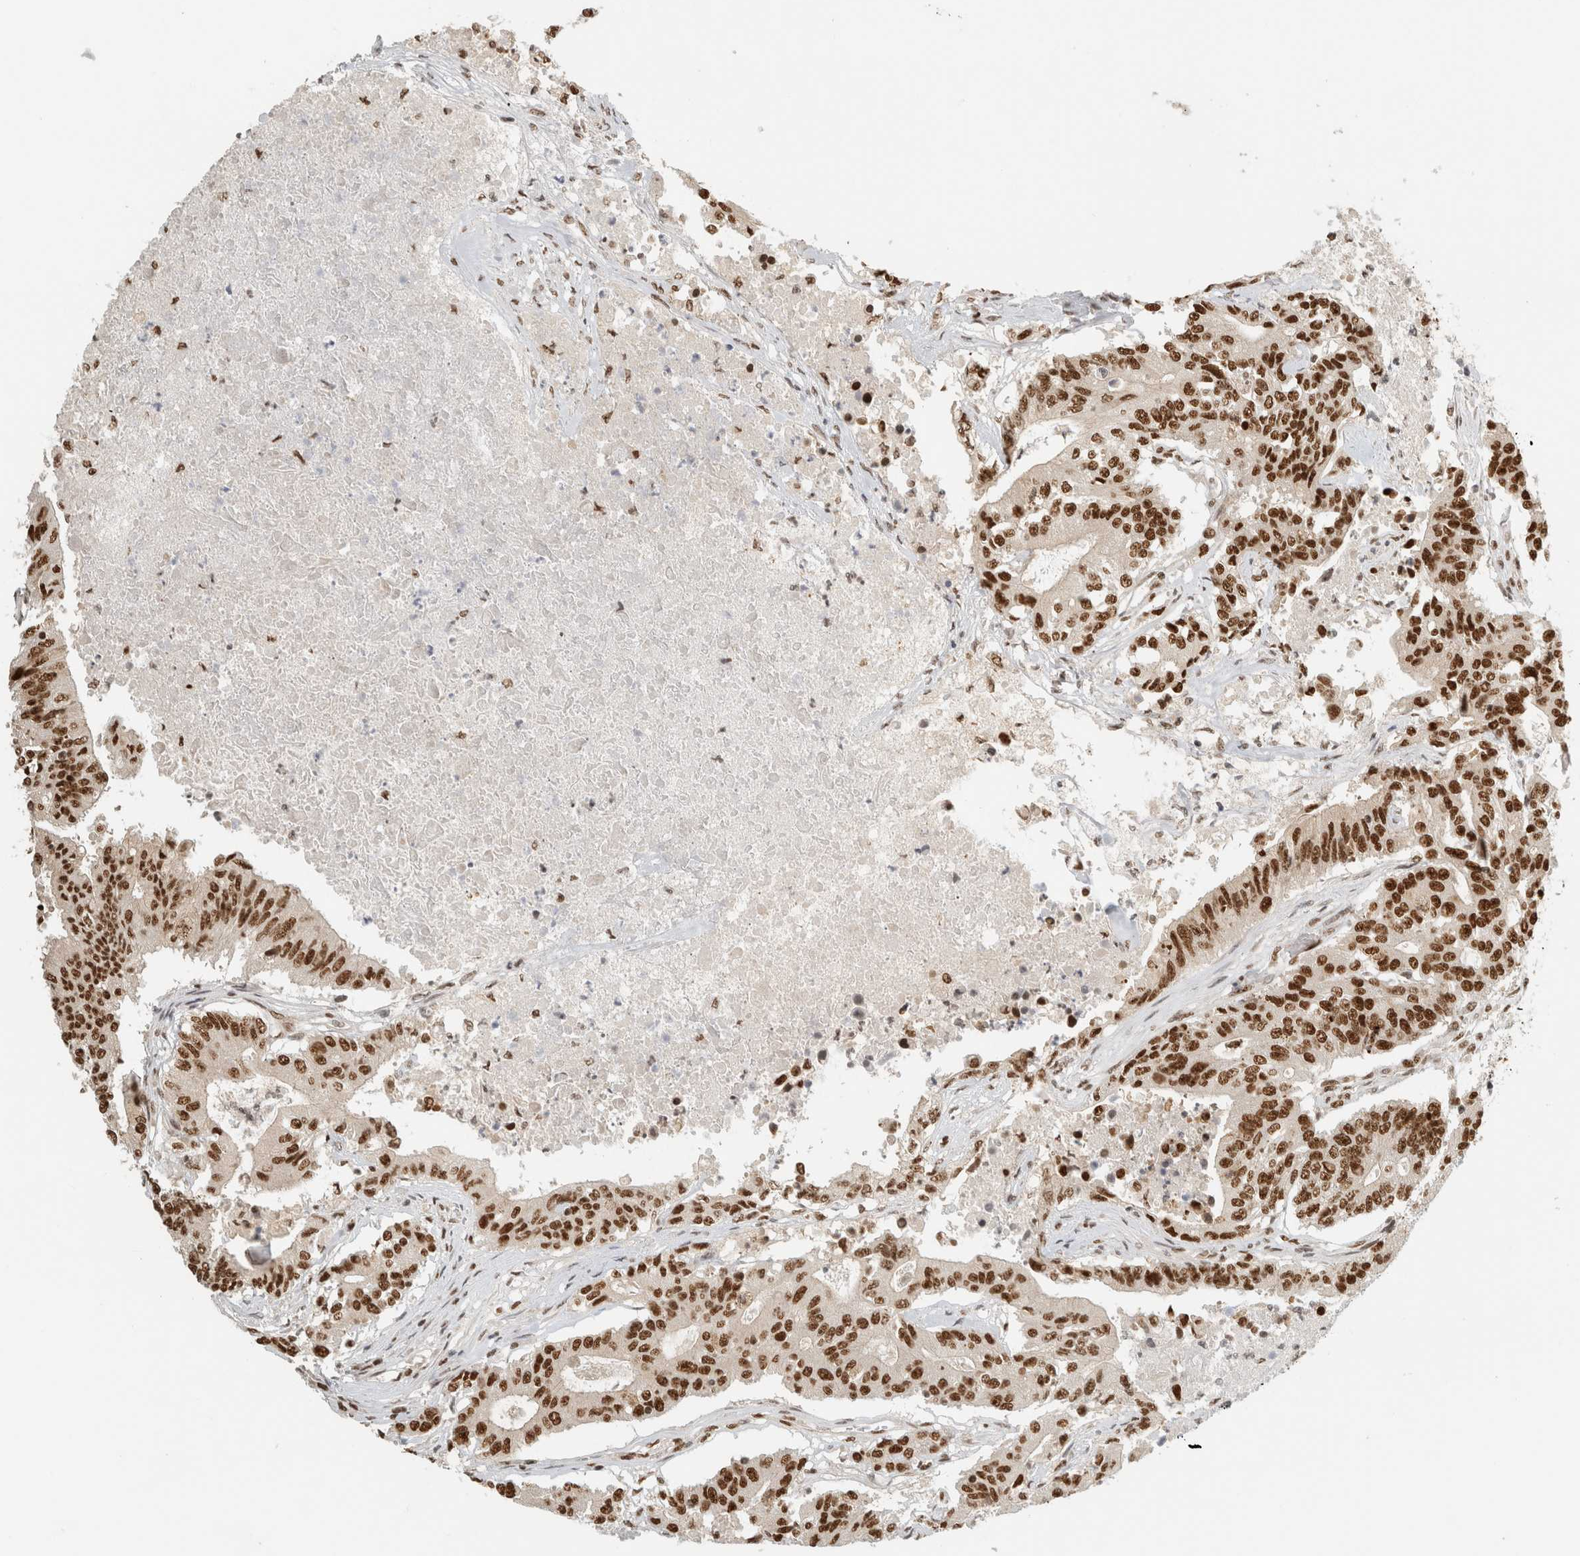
{"staining": {"intensity": "strong", "quantity": ">75%", "location": "nuclear"}, "tissue": "colorectal cancer", "cell_type": "Tumor cells", "image_type": "cancer", "snomed": [{"axis": "morphology", "description": "Adenocarcinoma, NOS"}, {"axis": "topography", "description": "Colon"}], "caption": "This is a photomicrograph of immunohistochemistry staining of colorectal cancer (adenocarcinoma), which shows strong expression in the nuclear of tumor cells.", "gene": "EBNA1BP2", "patient": {"sex": "female", "age": 77}}